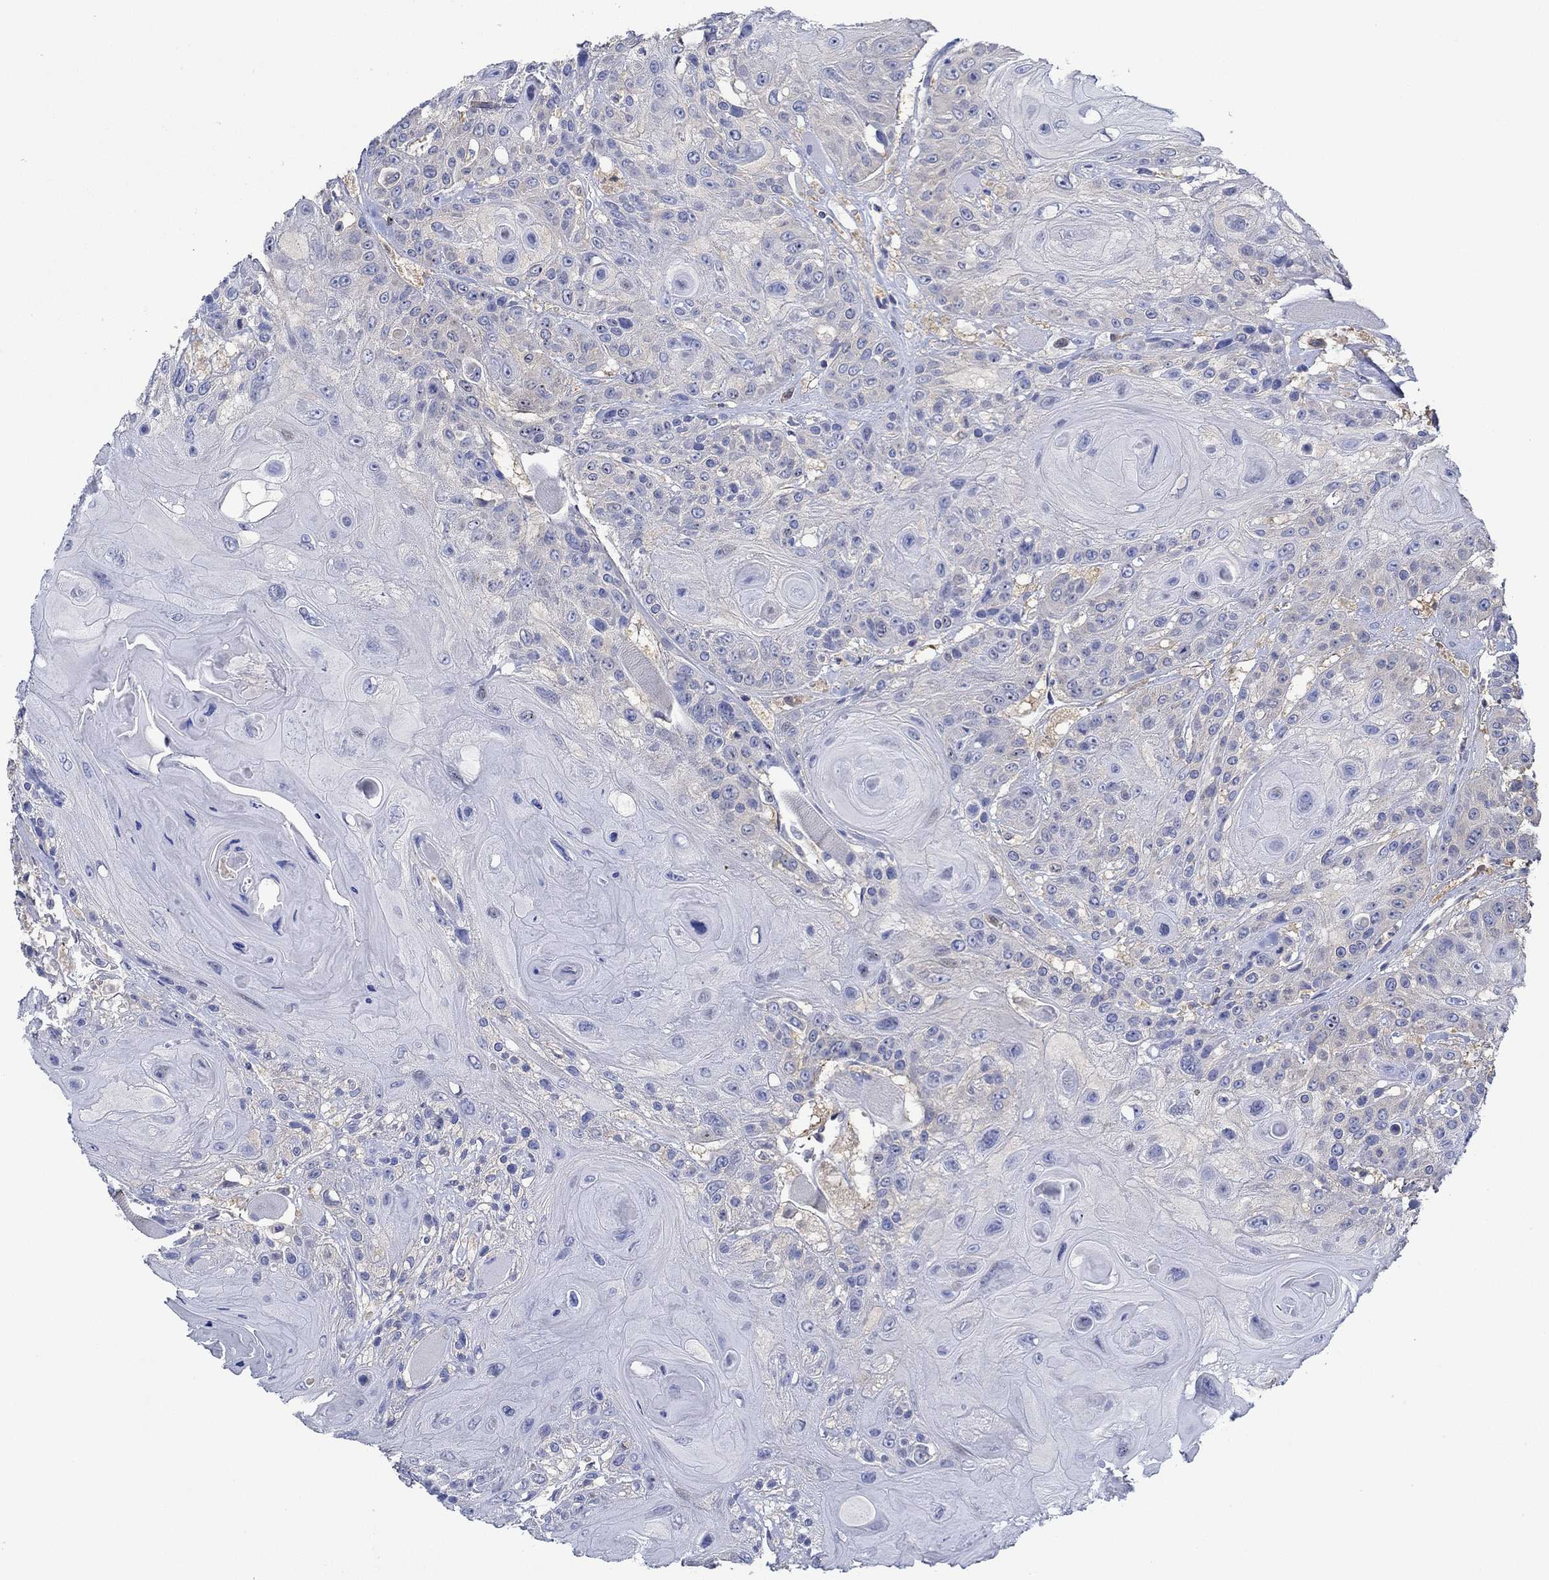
{"staining": {"intensity": "negative", "quantity": "none", "location": "none"}, "tissue": "head and neck cancer", "cell_type": "Tumor cells", "image_type": "cancer", "snomed": [{"axis": "morphology", "description": "Squamous cell carcinoma, NOS"}, {"axis": "topography", "description": "Head-Neck"}], "caption": "Immunohistochemistry (IHC) of head and neck squamous cell carcinoma exhibits no positivity in tumor cells.", "gene": "SLC27A3", "patient": {"sex": "female", "age": 59}}